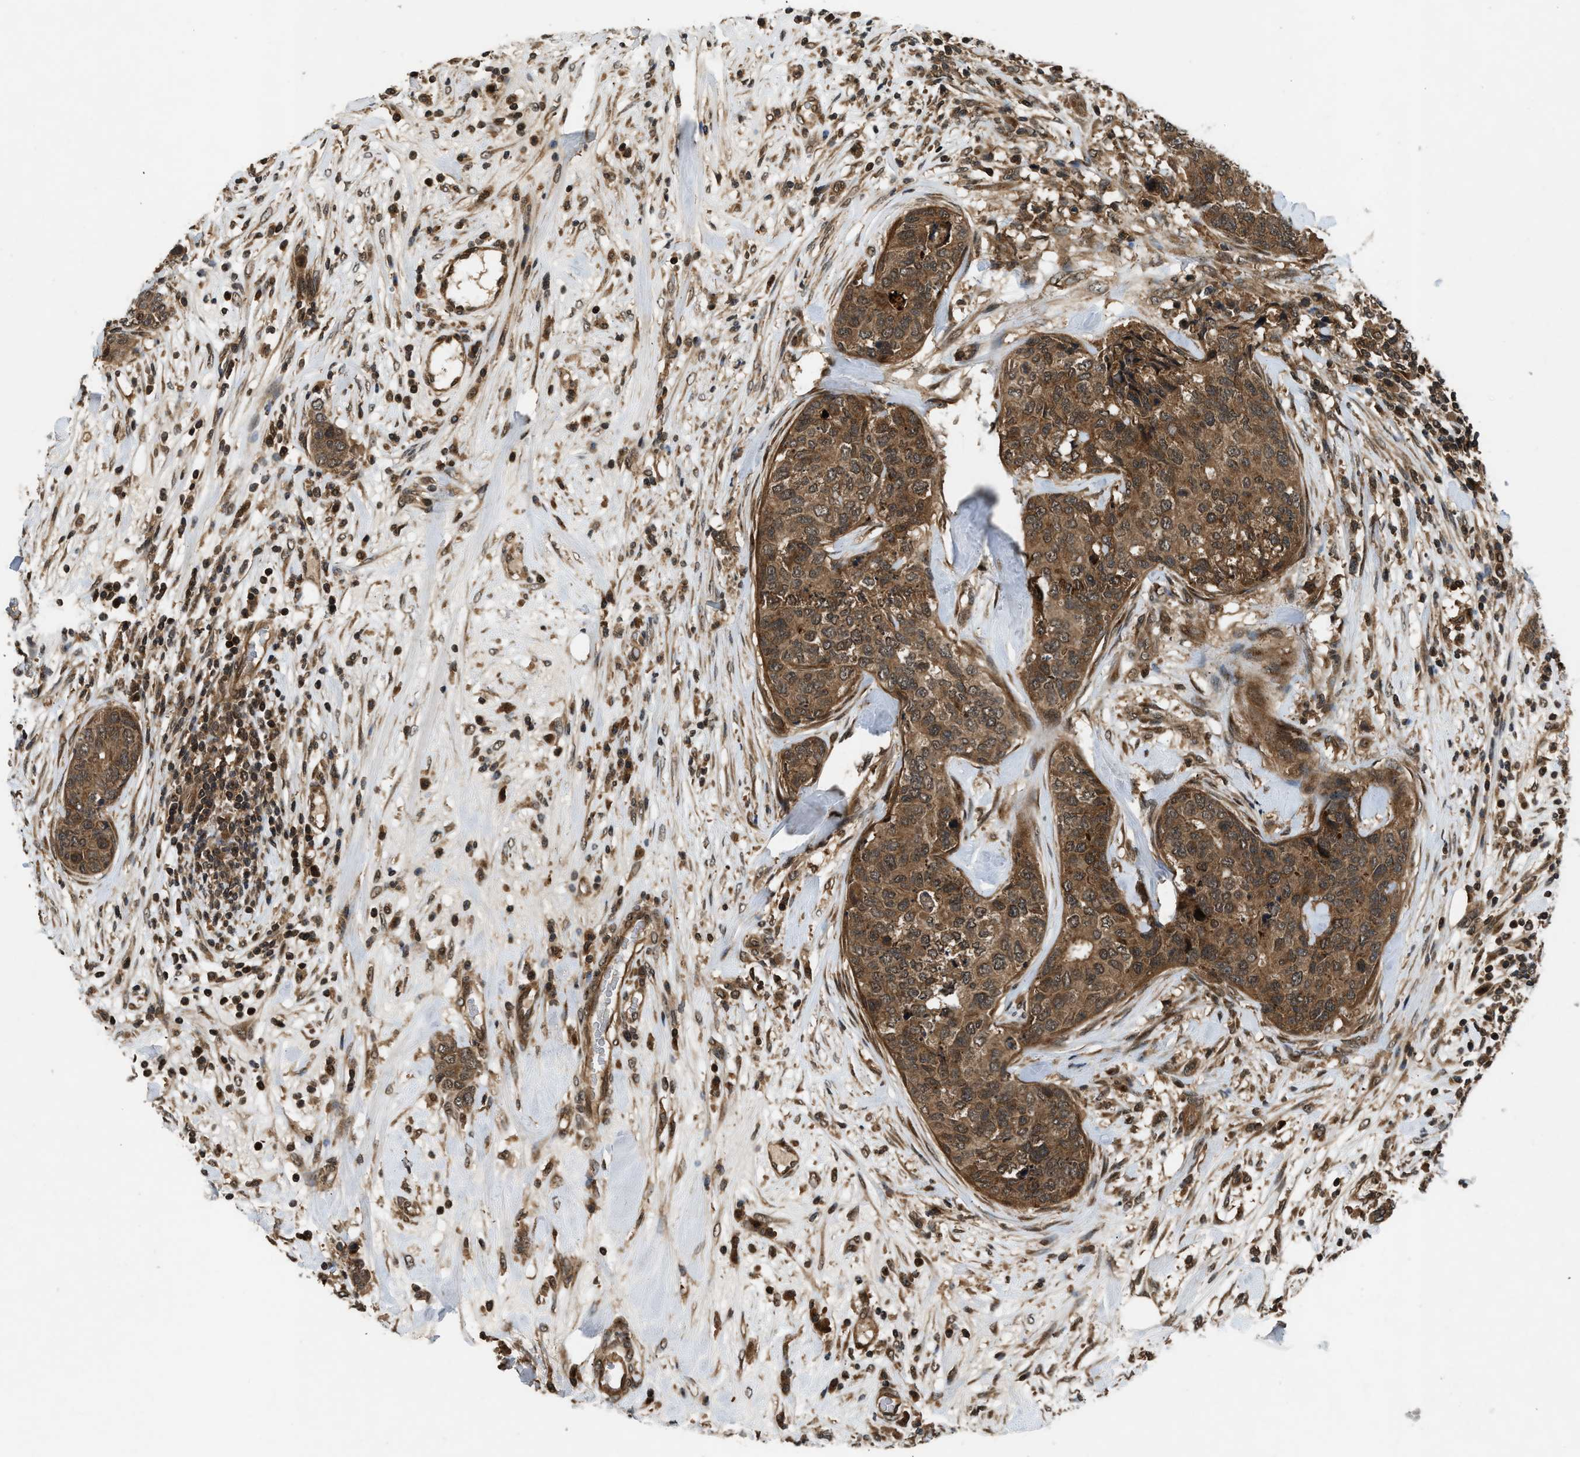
{"staining": {"intensity": "moderate", "quantity": ">75%", "location": "cytoplasmic/membranous,nuclear"}, "tissue": "breast cancer", "cell_type": "Tumor cells", "image_type": "cancer", "snomed": [{"axis": "morphology", "description": "Lobular carcinoma"}, {"axis": "topography", "description": "Breast"}], "caption": "Lobular carcinoma (breast) stained with a protein marker shows moderate staining in tumor cells.", "gene": "RPS6KB1", "patient": {"sex": "female", "age": 59}}